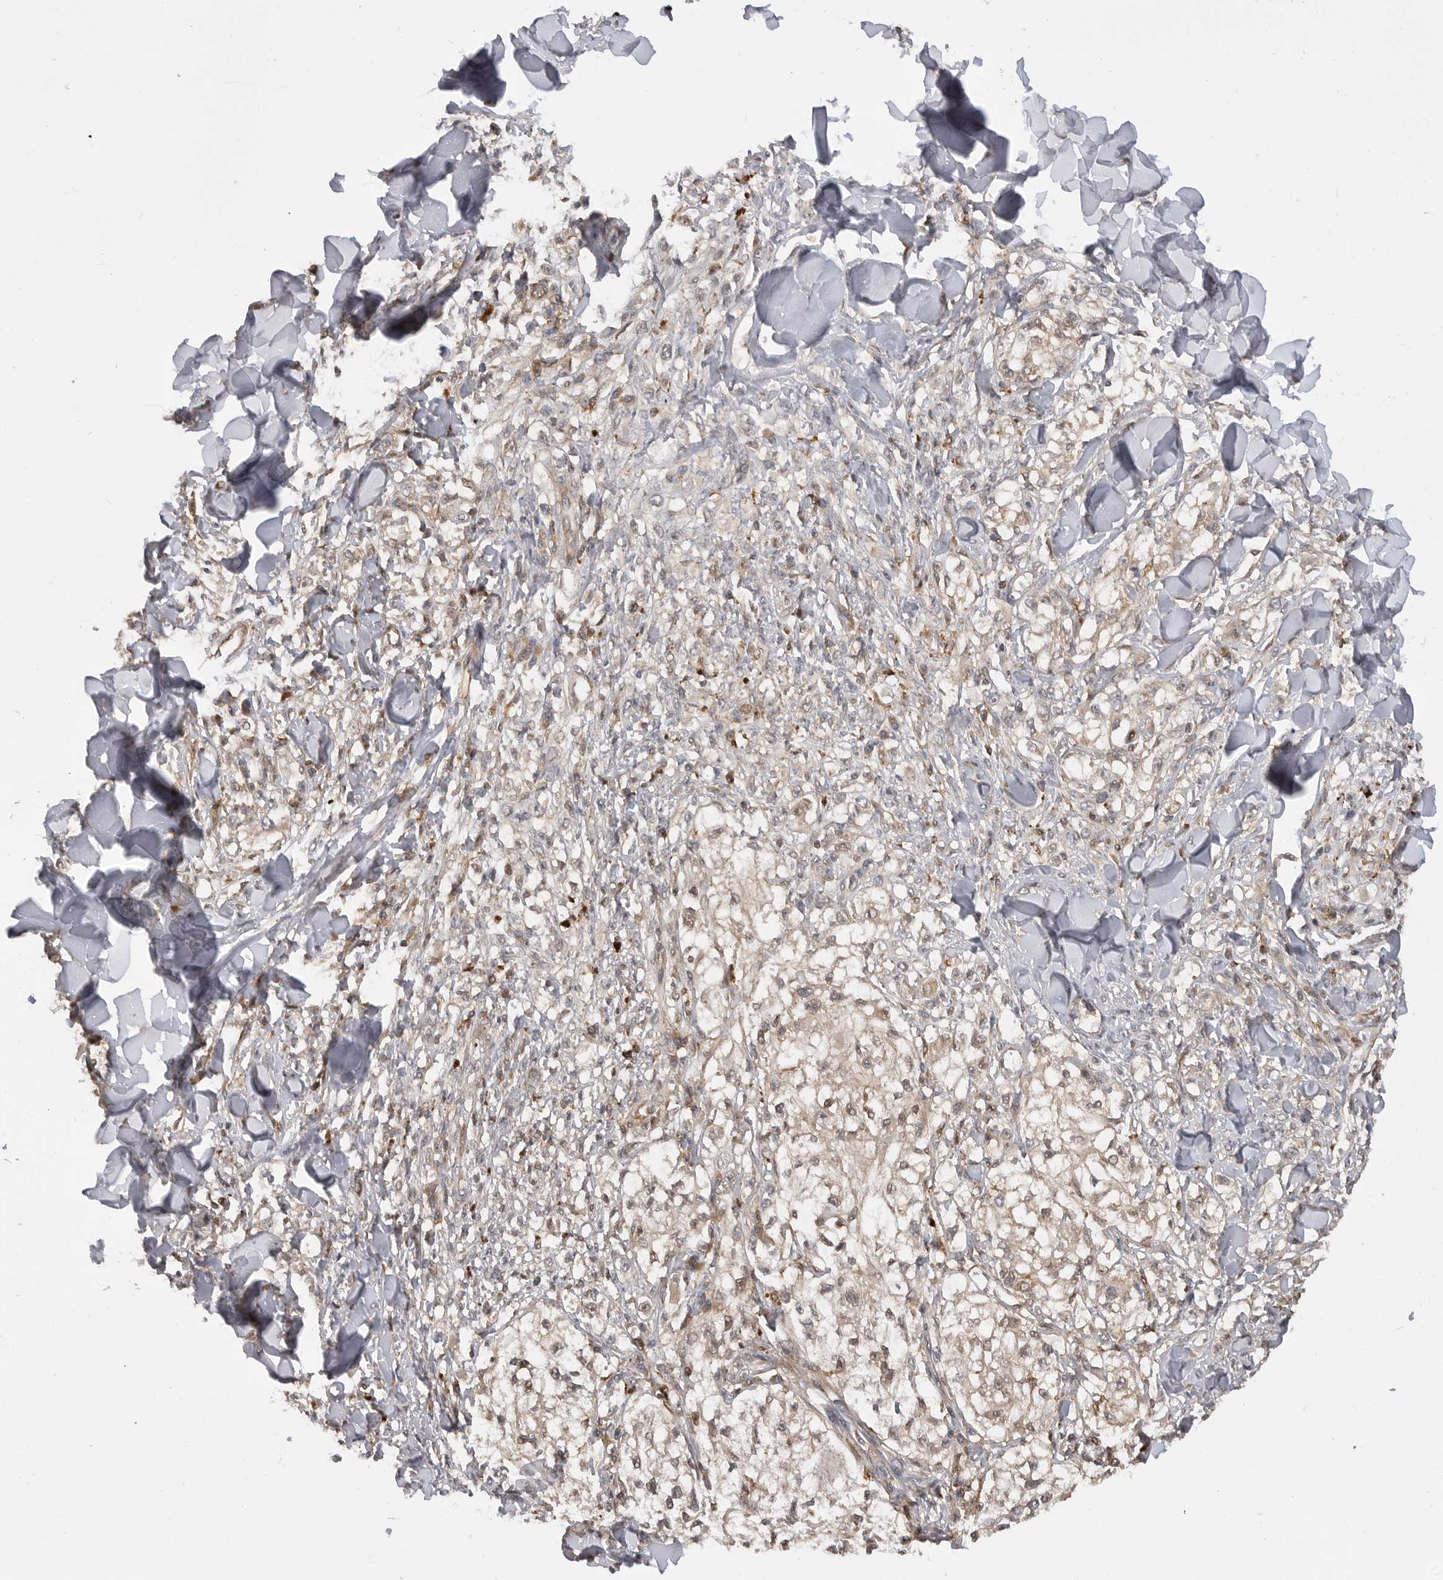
{"staining": {"intensity": "weak", "quantity": "<25%", "location": "cytoplasmic/membranous,nuclear"}, "tissue": "melanoma", "cell_type": "Tumor cells", "image_type": "cancer", "snomed": [{"axis": "morphology", "description": "Malignant melanoma, NOS"}, {"axis": "topography", "description": "Skin of head"}], "caption": "This is a image of immunohistochemistry (IHC) staining of malignant melanoma, which shows no staining in tumor cells.", "gene": "TRIM56", "patient": {"sex": "male", "age": 83}}